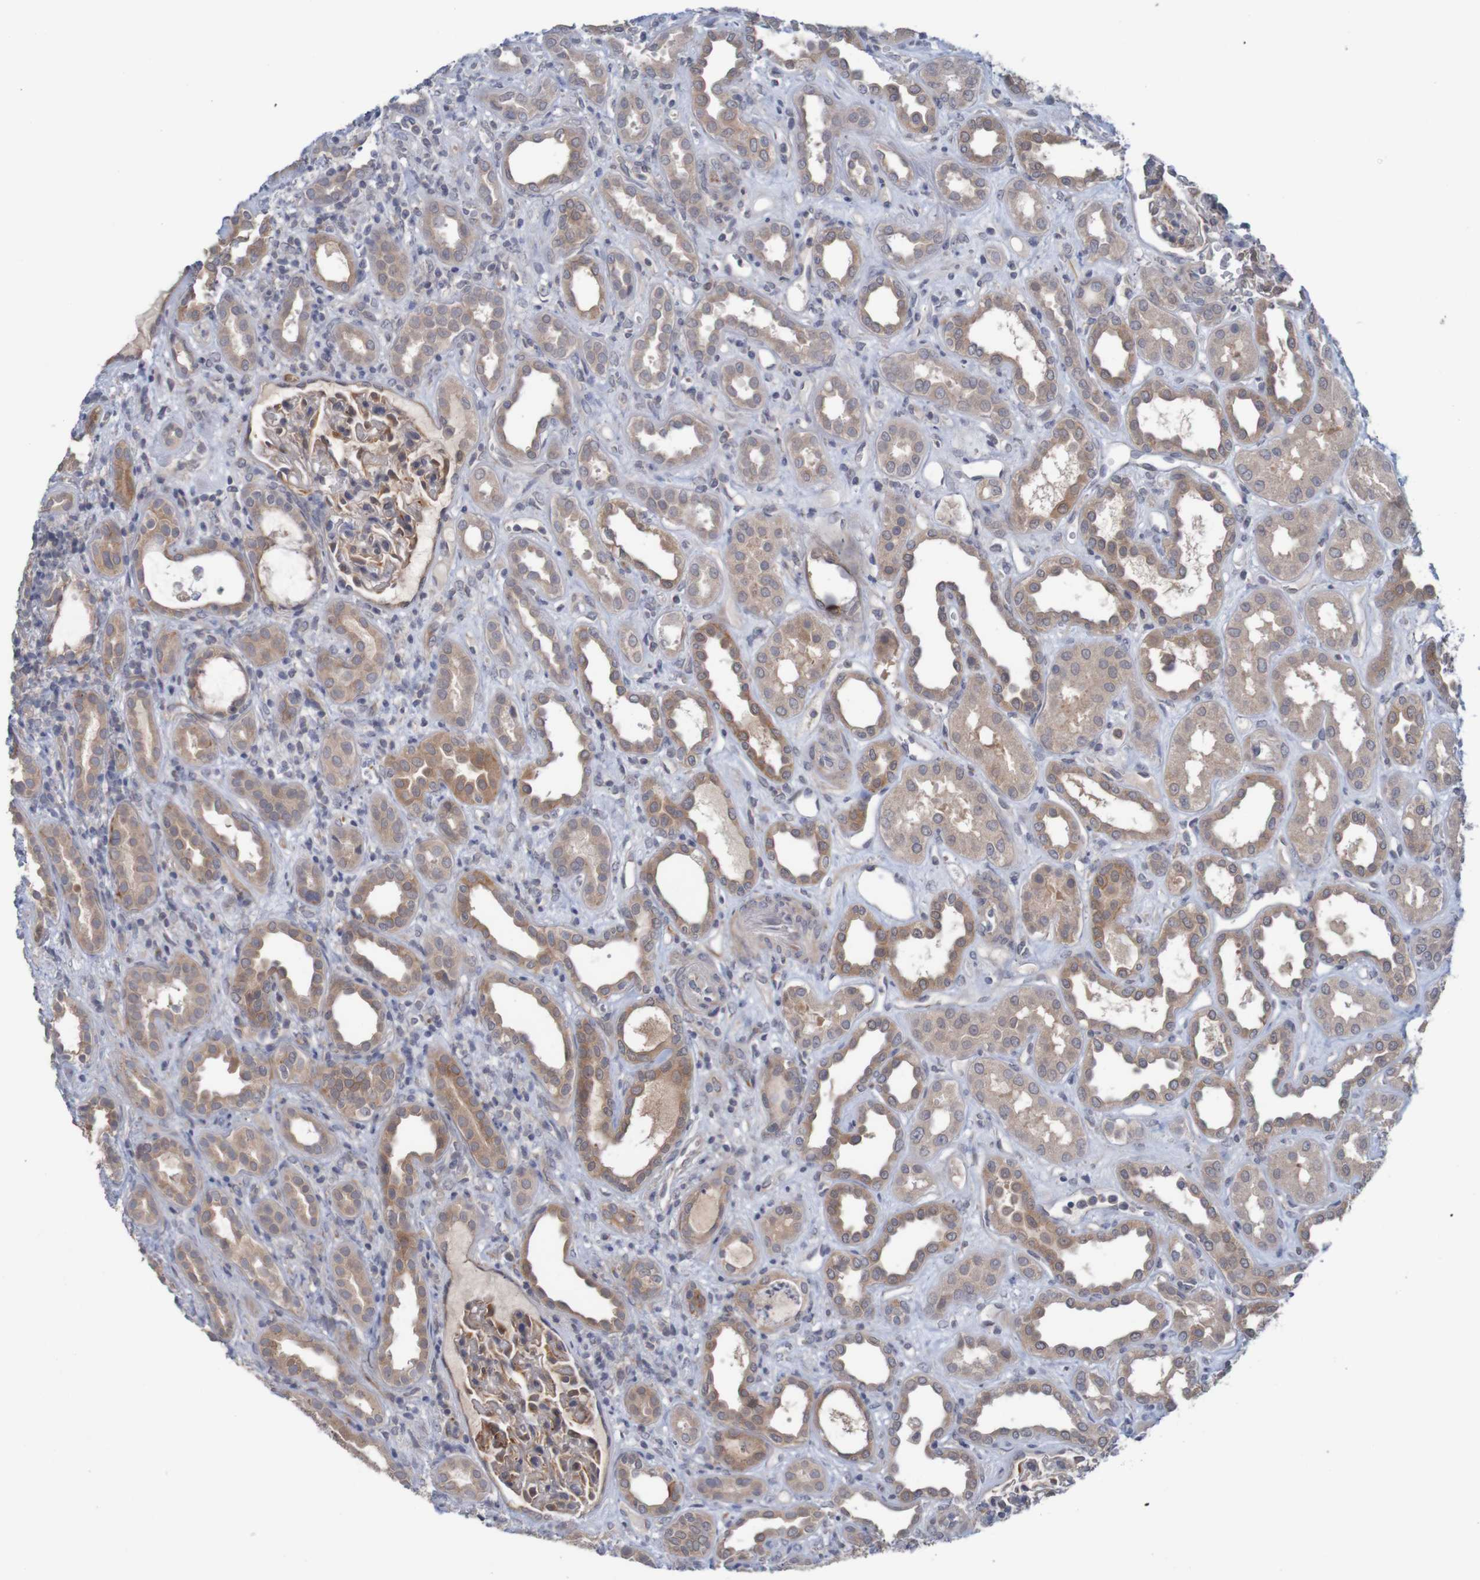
{"staining": {"intensity": "moderate", "quantity": "25%-75%", "location": "cytoplasmic/membranous"}, "tissue": "kidney", "cell_type": "Cells in glomeruli", "image_type": "normal", "snomed": [{"axis": "morphology", "description": "Normal tissue, NOS"}, {"axis": "topography", "description": "Kidney"}], "caption": "DAB (3,3'-diaminobenzidine) immunohistochemical staining of normal kidney exhibits moderate cytoplasmic/membranous protein expression in approximately 25%-75% of cells in glomeruli.", "gene": "ANKK1", "patient": {"sex": "male", "age": 59}}